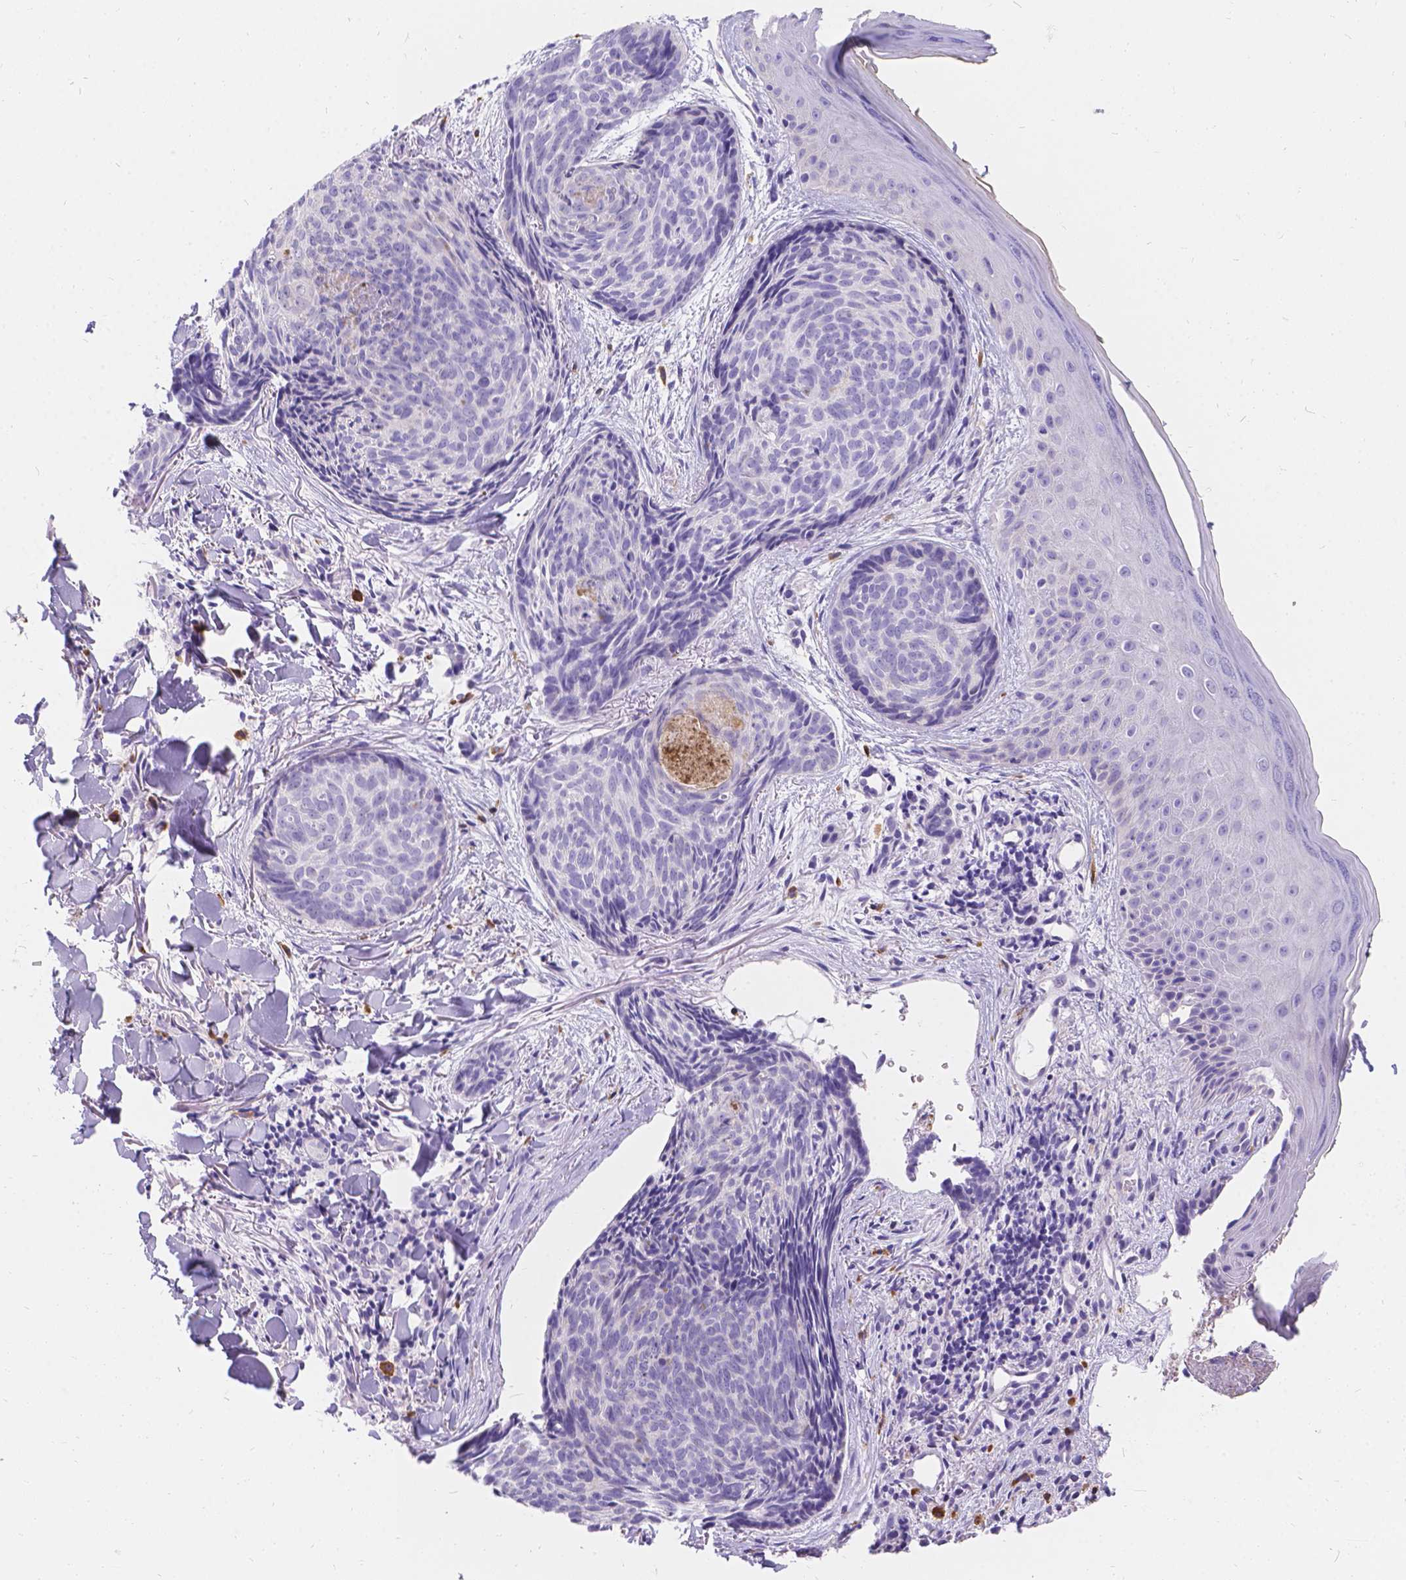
{"staining": {"intensity": "negative", "quantity": "none", "location": "none"}, "tissue": "skin cancer", "cell_type": "Tumor cells", "image_type": "cancer", "snomed": [{"axis": "morphology", "description": "Basal cell carcinoma"}, {"axis": "topography", "description": "Skin"}], "caption": "IHC of skin cancer (basal cell carcinoma) reveals no positivity in tumor cells. (Brightfield microscopy of DAB immunohistochemistry at high magnification).", "gene": "GNRHR", "patient": {"sex": "female", "age": 82}}